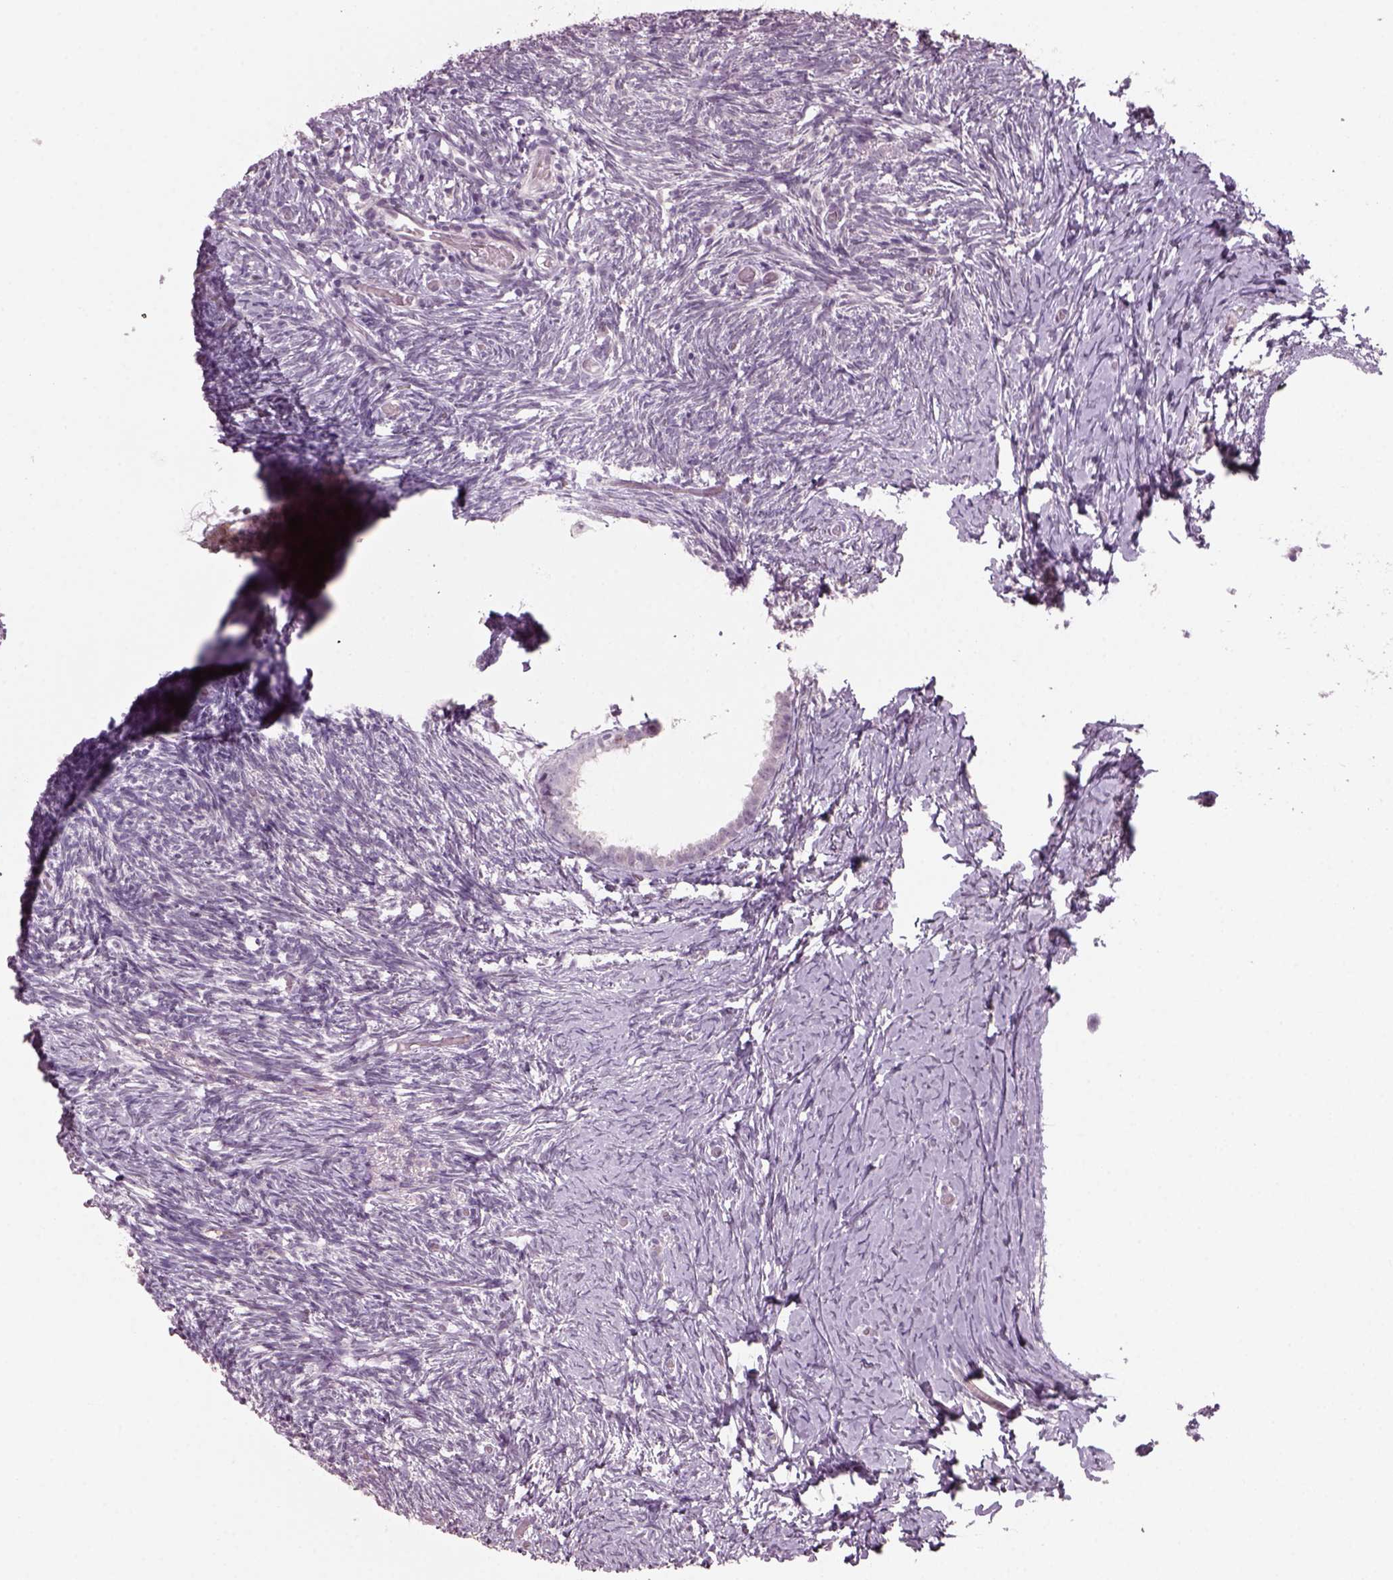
{"staining": {"intensity": "weak", "quantity": ">75%", "location": "cytoplasmic/membranous"}, "tissue": "ovary", "cell_type": "Follicle cells", "image_type": "normal", "snomed": [{"axis": "morphology", "description": "Normal tissue, NOS"}, {"axis": "topography", "description": "Ovary"}], "caption": "This histopathology image displays IHC staining of benign human ovary, with low weak cytoplasmic/membranous expression in approximately >75% of follicle cells.", "gene": "NAT8B", "patient": {"sex": "female", "age": 39}}